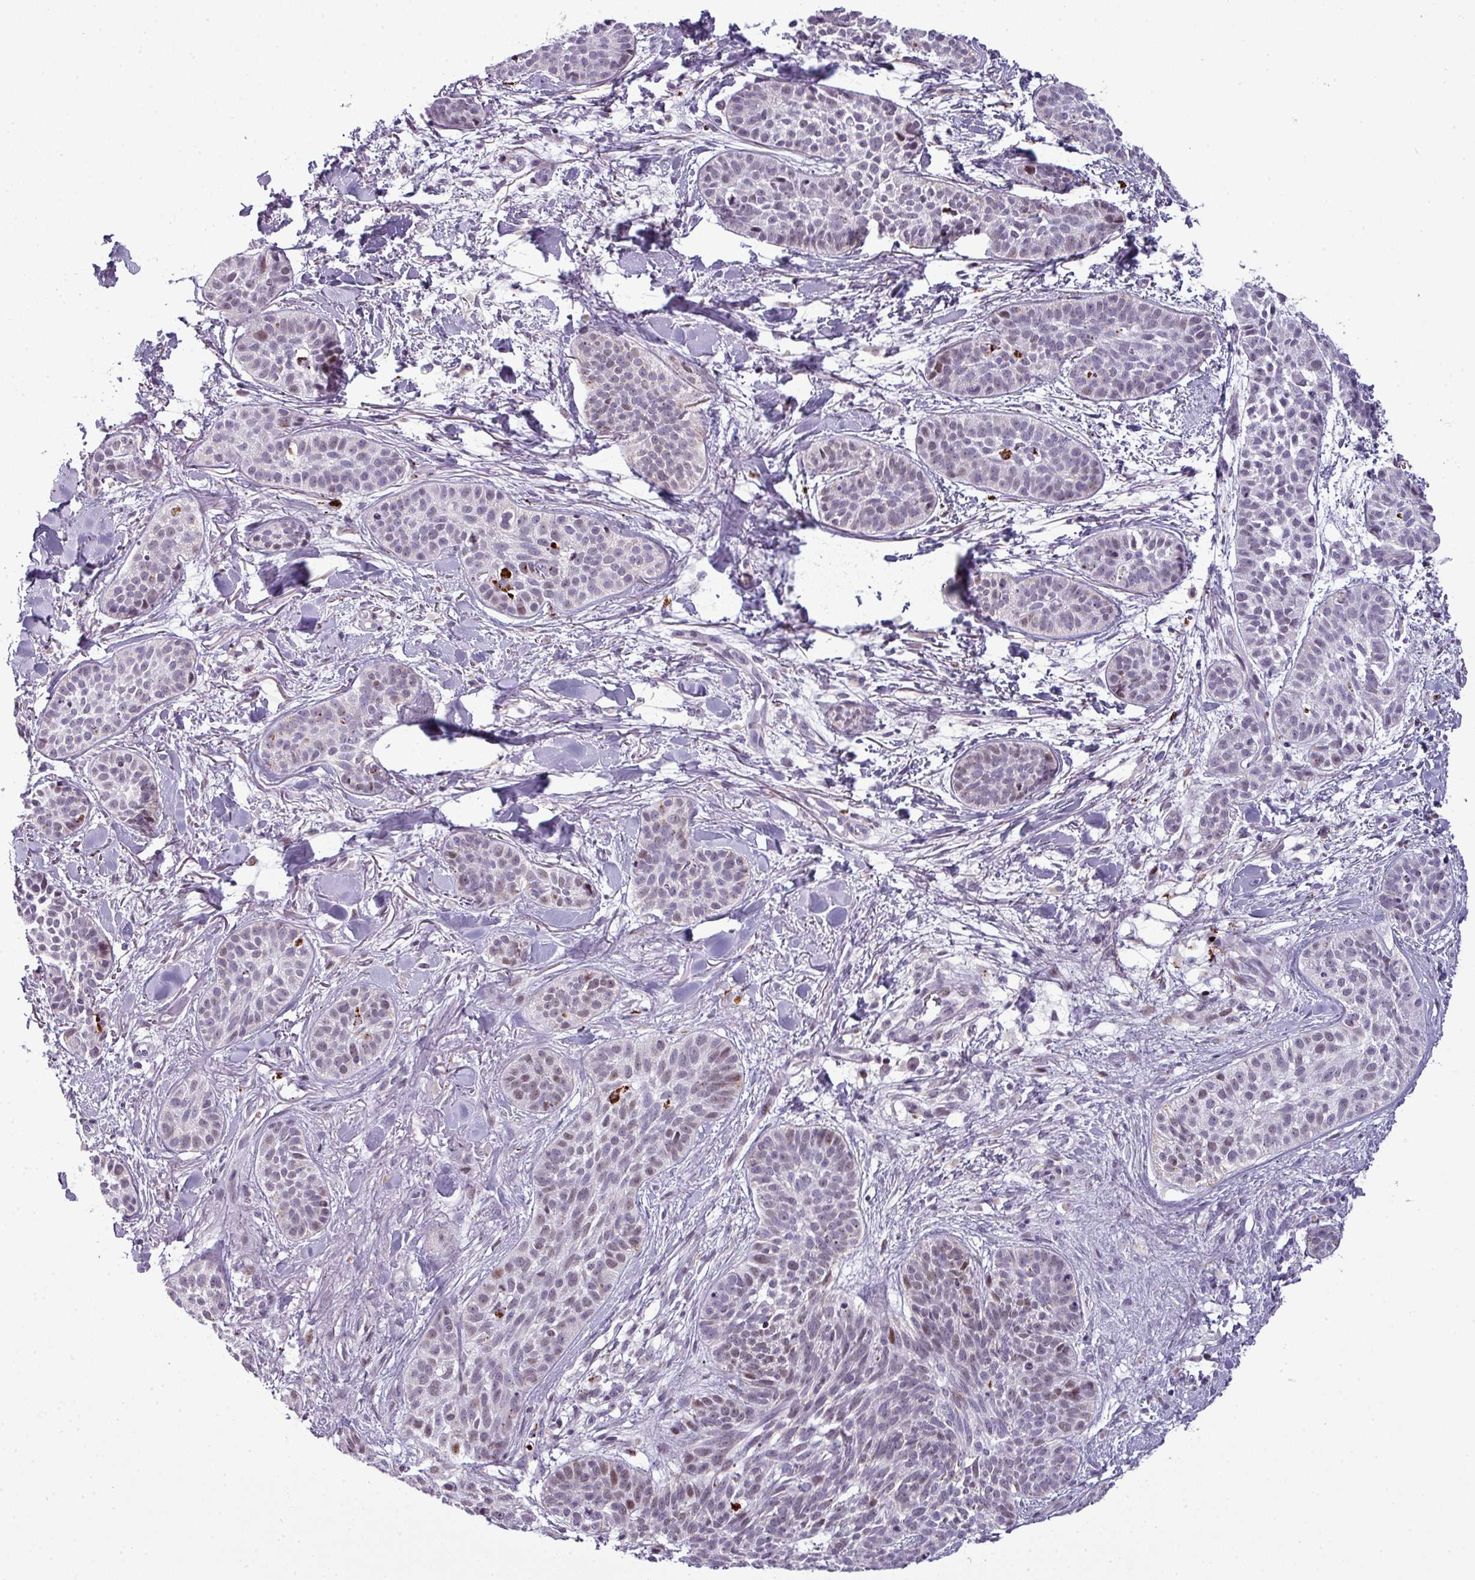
{"staining": {"intensity": "moderate", "quantity": "<25%", "location": "nuclear"}, "tissue": "skin cancer", "cell_type": "Tumor cells", "image_type": "cancer", "snomed": [{"axis": "morphology", "description": "Basal cell carcinoma"}, {"axis": "topography", "description": "Skin"}], "caption": "An immunohistochemistry (IHC) micrograph of neoplastic tissue is shown. Protein staining in brown highlights moderate nuclear positivity in skin cancer (basal cell carcinoma) within tumor cells. (DAB (3,3'-diaminobenzidine) IHC with brightfield microscopy, high magnification).", "gene": "TMEFF1", "patient": {"sex": "male", "age": 52}}